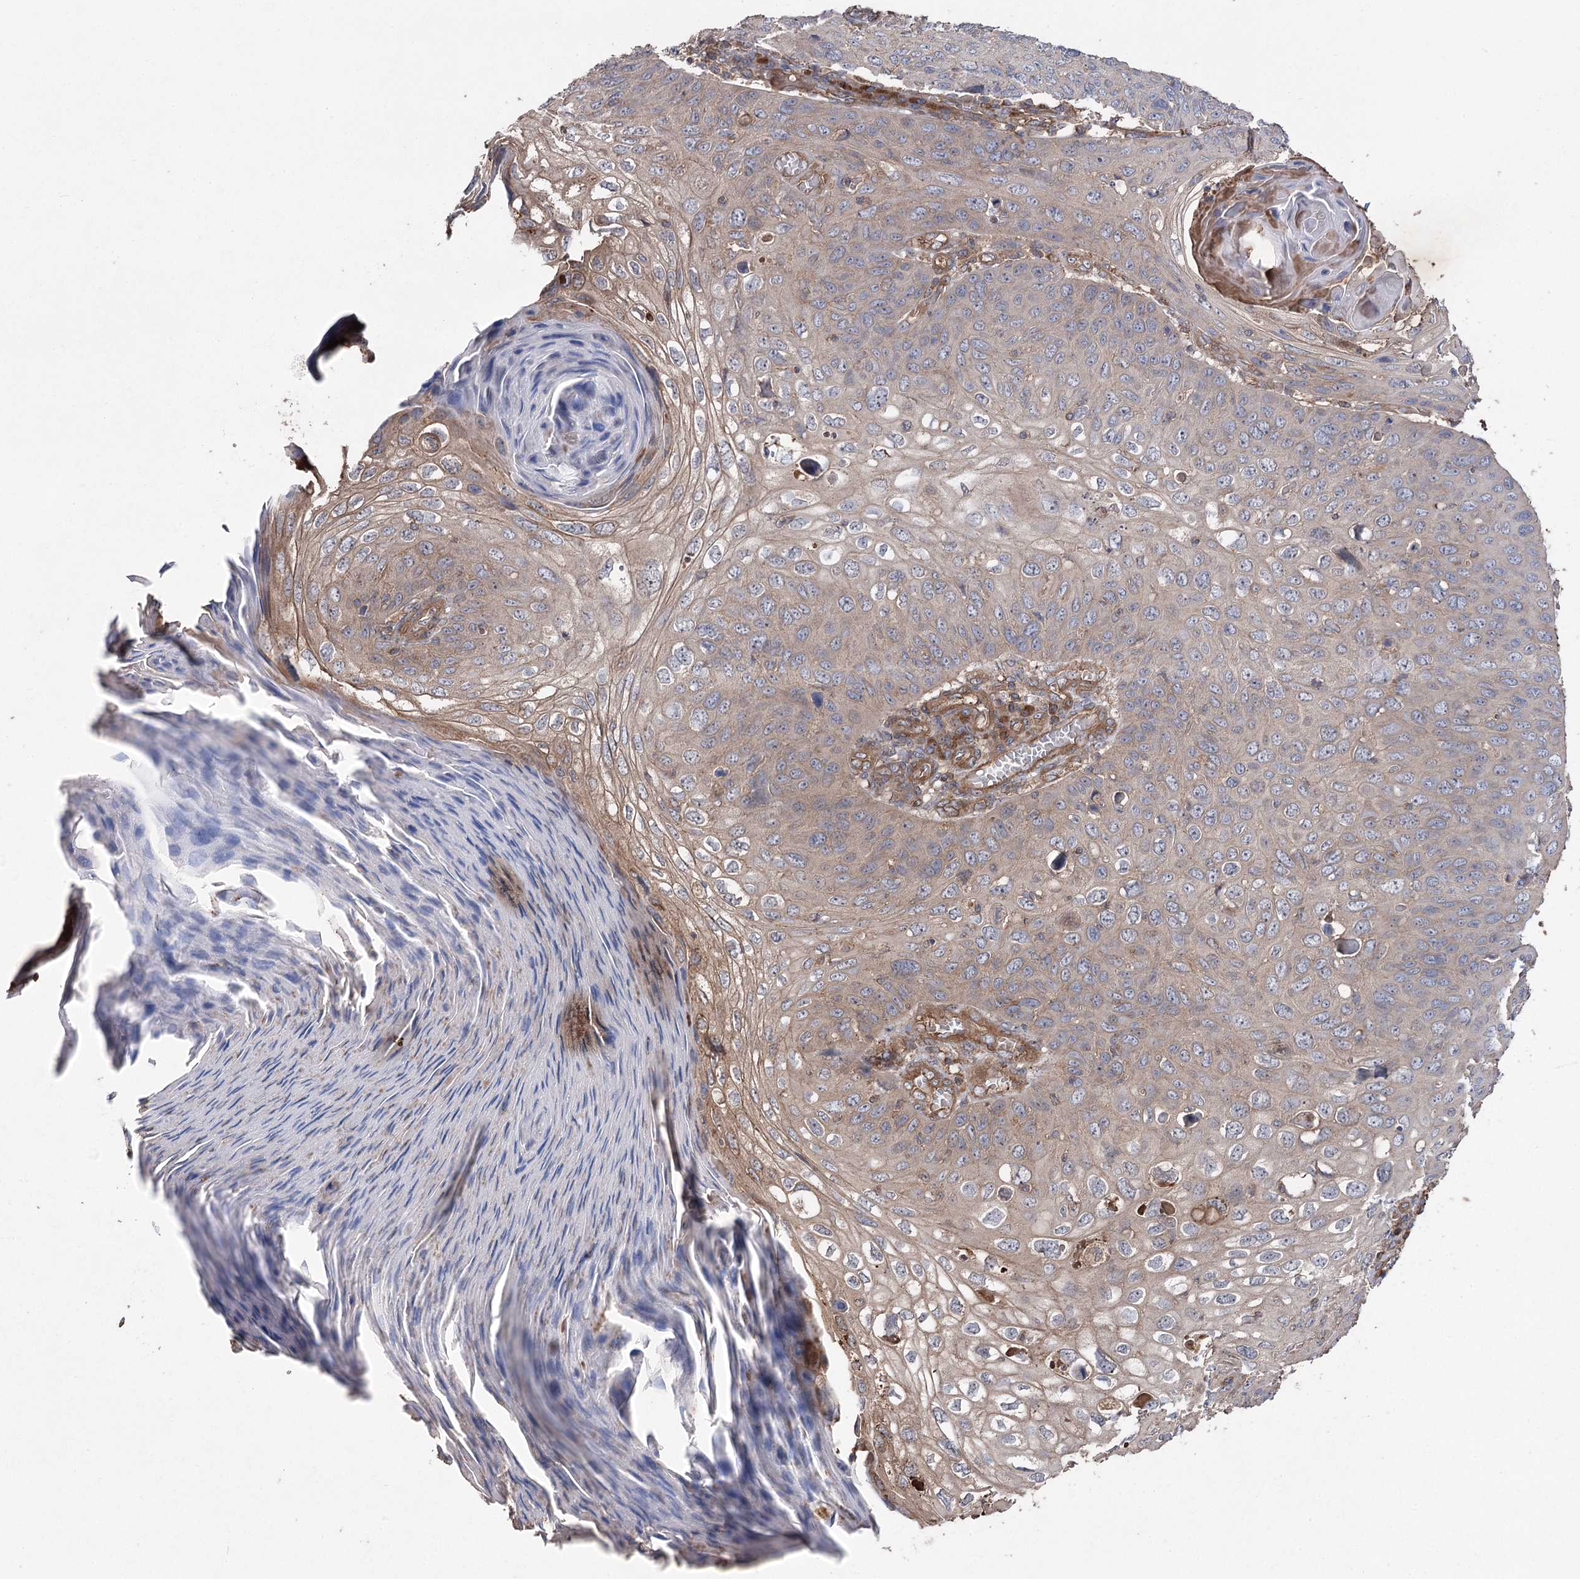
{"staining": {"intensity": "weak", "quantity": ">75%", "location": "cytoplasmic/membranous"}, "tissue": "skin cancer", "cell_type": "Tumor cells", "image_type": "cancer", "snomed": [{"axis": "morphology", "description": "Squamous cell carcinoma, NOS"}, {"axis": "topography", "description": "Skin"}], "caption": "Immunohistochemistry (IHC) staining of skin cancer (squamous cell carcinoma), which displays low levels of weak cytoplasmic/membranous expression in approximately >75% of tumor cells indicating weak cytoplasmic/membranous protein staining. The staining was performed using DAB (3,3'-diaminobenzidine) (brown) for protein detection and nuclei were counterstained in hematoxylin (blue).", "gene": "LARS2", "patient": {"sex": "female", "age": 90}}